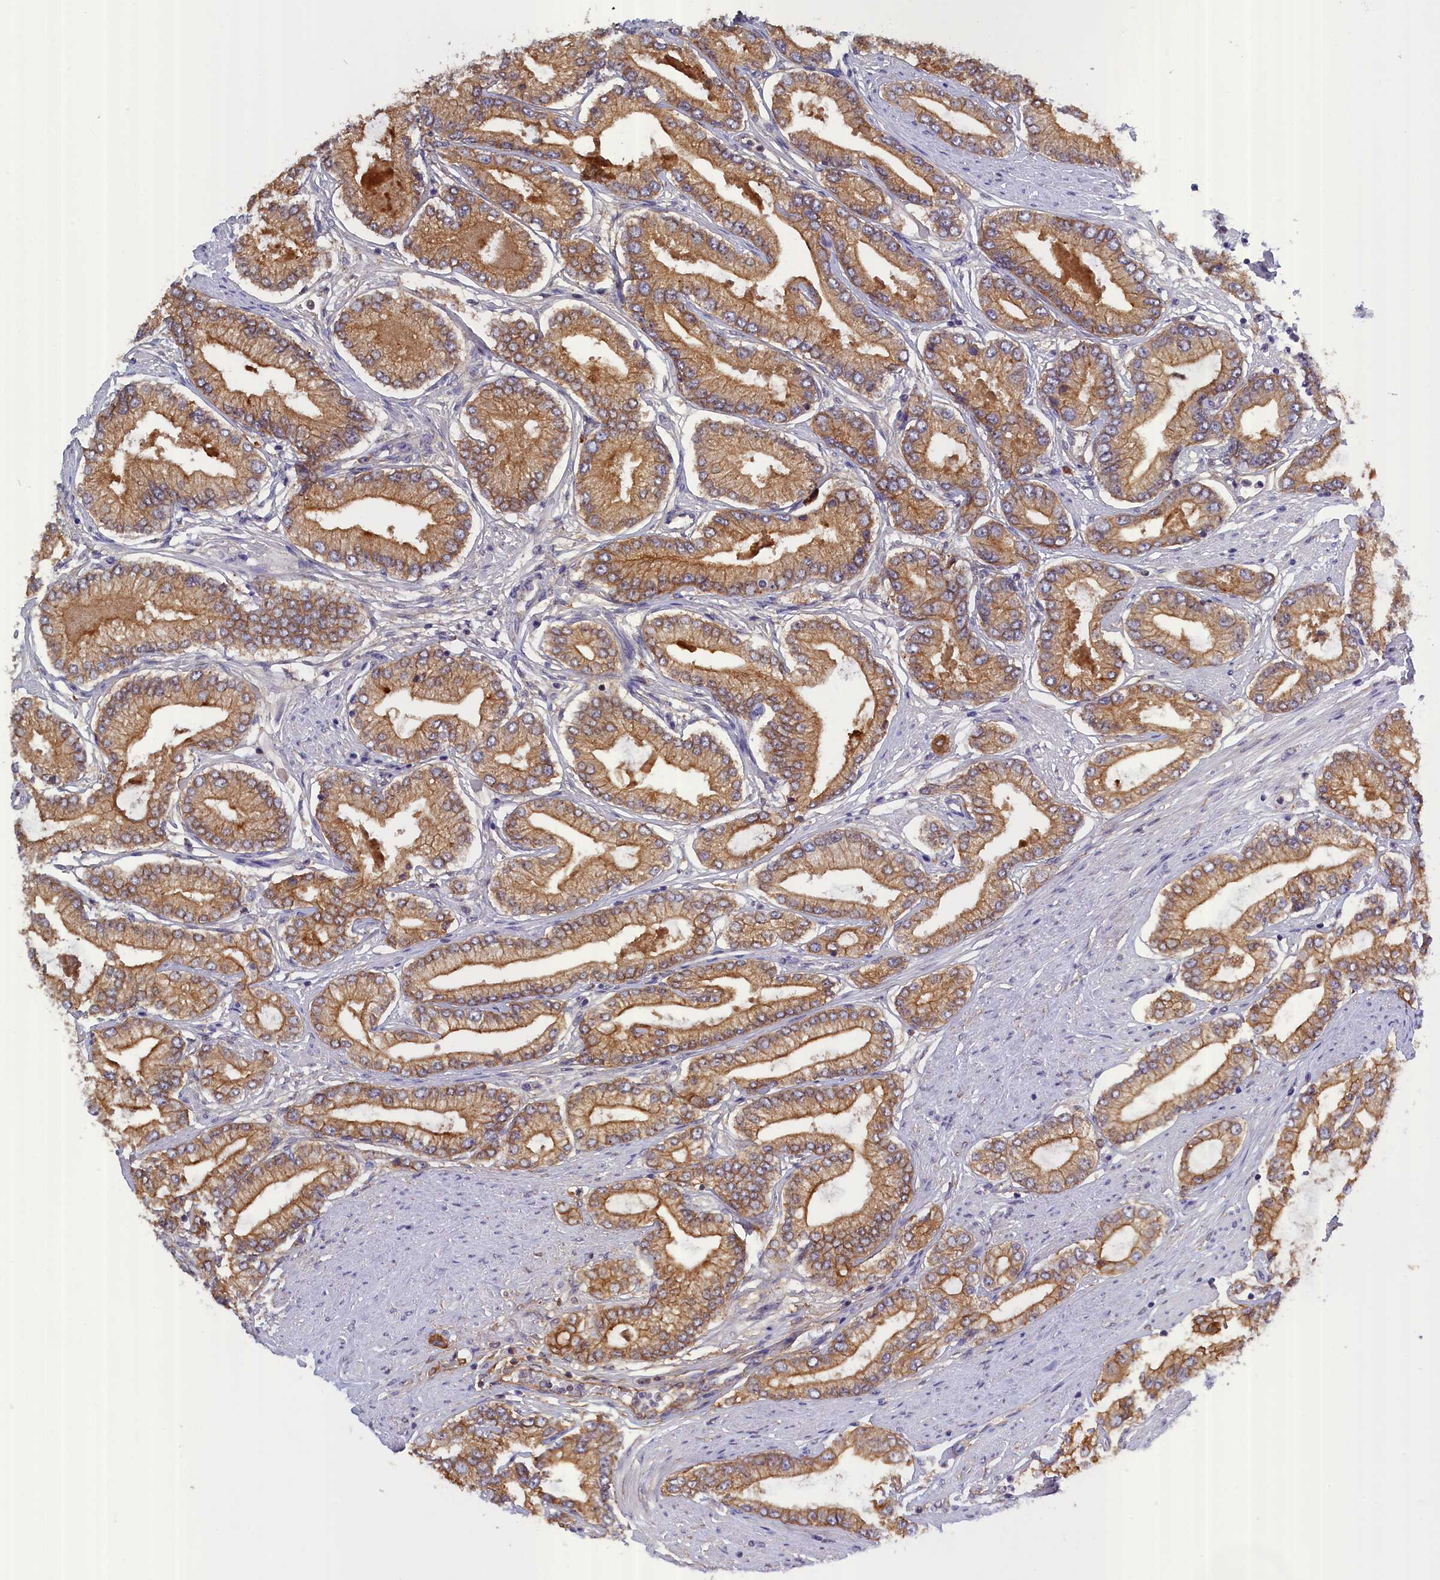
{"staining": {"intensity": "moderate", "quantity": ">75%", "location": "cytoplasmic/membranous"}, "tissue": "prostate cancer", "cell_type": "Tumor cells", "image_type": "cancer", "snomed": [{"axis": "morphology", "description": "Adenocarcinoma, Low grade"}, {"axis": "topography", "description": "Prostate"}], "caption": "Moderate cytoplasmic/membranous protein expression is appreciated in approximately >75% of tumor cells in prostate cancer (low-grade adenocarcinoma).", "gene": "COL19A1", "patient": {"sex": "male", "age": 63}}